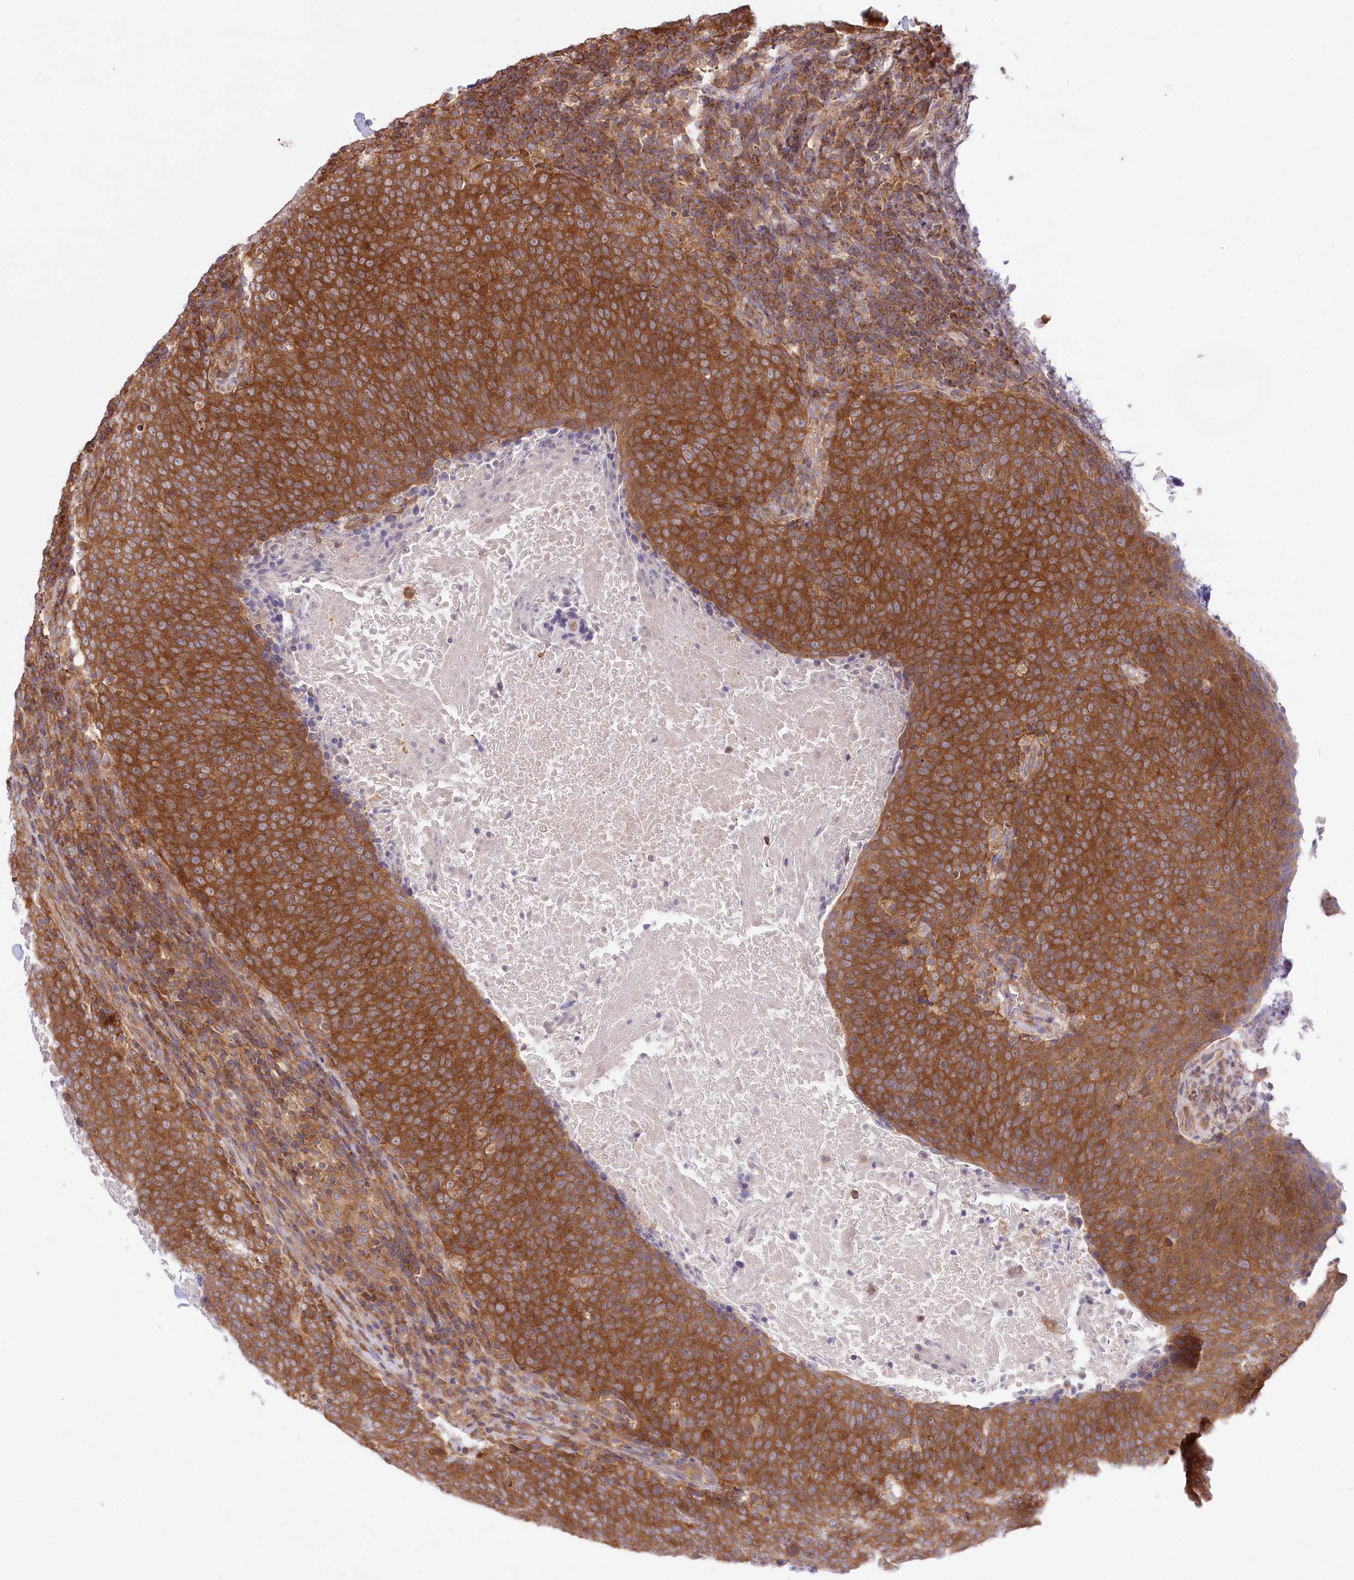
{"staining": {"intensity": "strong", "quantity": ">75%", "location": "cytoplasmic/membranous"}, "tissue": "head and neck cancer", "cell_type": "Tumor cells", "image_type": "cancer", "snomed": [{"axis": "morphology", "description": "Squamous cell carcinoma, NOS"}, {"axis": "morphology", "description": "Squamous cell carcinoma, metastatic, NOS"}, {"axis": "topography", "description": "Lymph node"}, {"axis": "topography", "description": "Head-Neck"}], "caption": "An immunohistochemistry photomicrograph of neoplastic tissue is shown. Protein staining in brown labels strong cytoplasmic/membranous positivity in head and neck cancer within tumor cells.", "gene": "UMPS", "patient": {"sex": "male", "age": 62}}